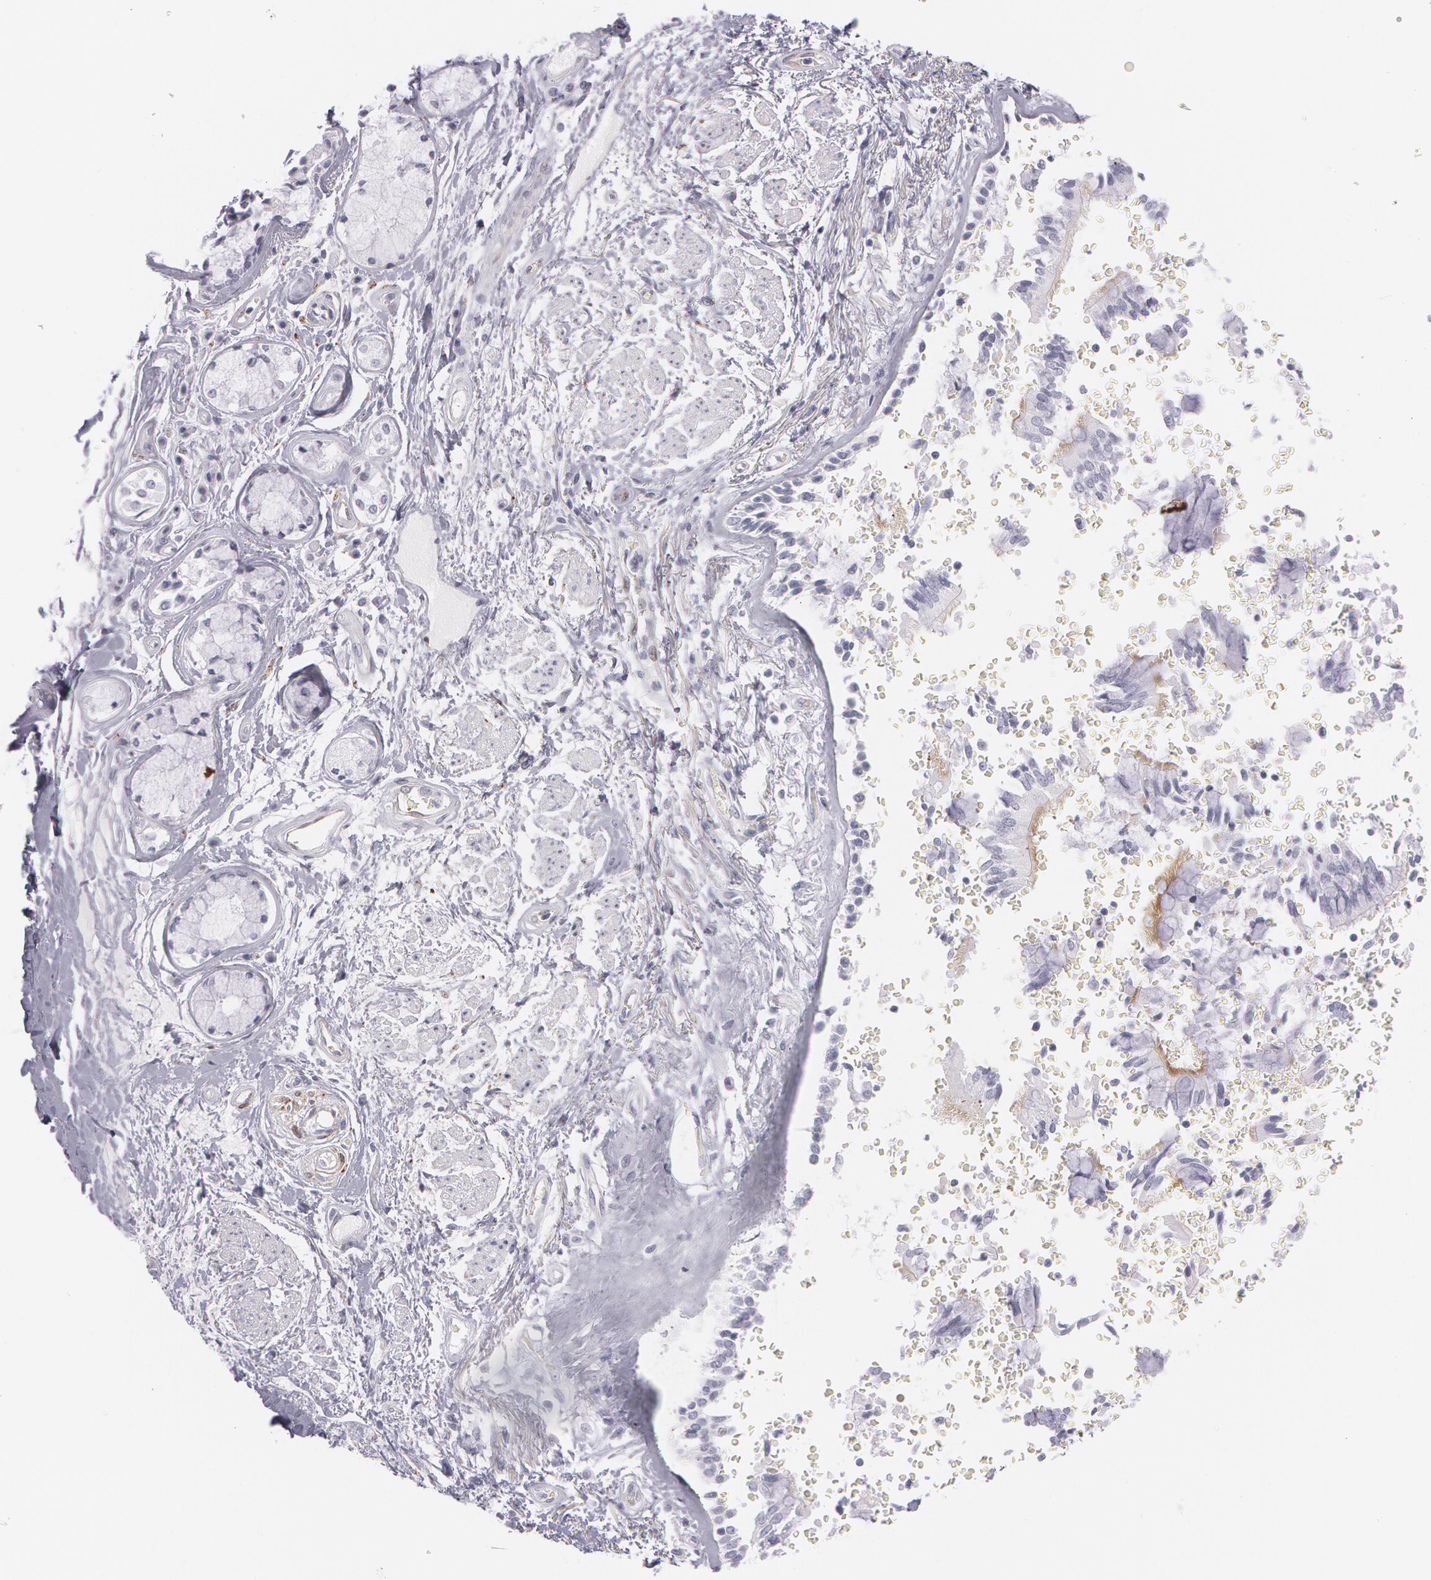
{"staining": {"intensity": "negative", "quantity": "none", "location": "none"}, "tissue": "bronchus", "cell_type": "Respiratory epithelial cells", "image_type": "normal", "snomed": [{"axis": "morphology", "description": "Normal tissue, NOS"}, {"axis": "topography", "description": "Cartilage tissue"}, {"axis": "topography", "description": "Lung"}], "caption": "The photomicrograph displays no significant expression in respiratory epithelial cells of bronchus.", "gene": "SNCG", "patient": {"sex": "male", "age": 65}}